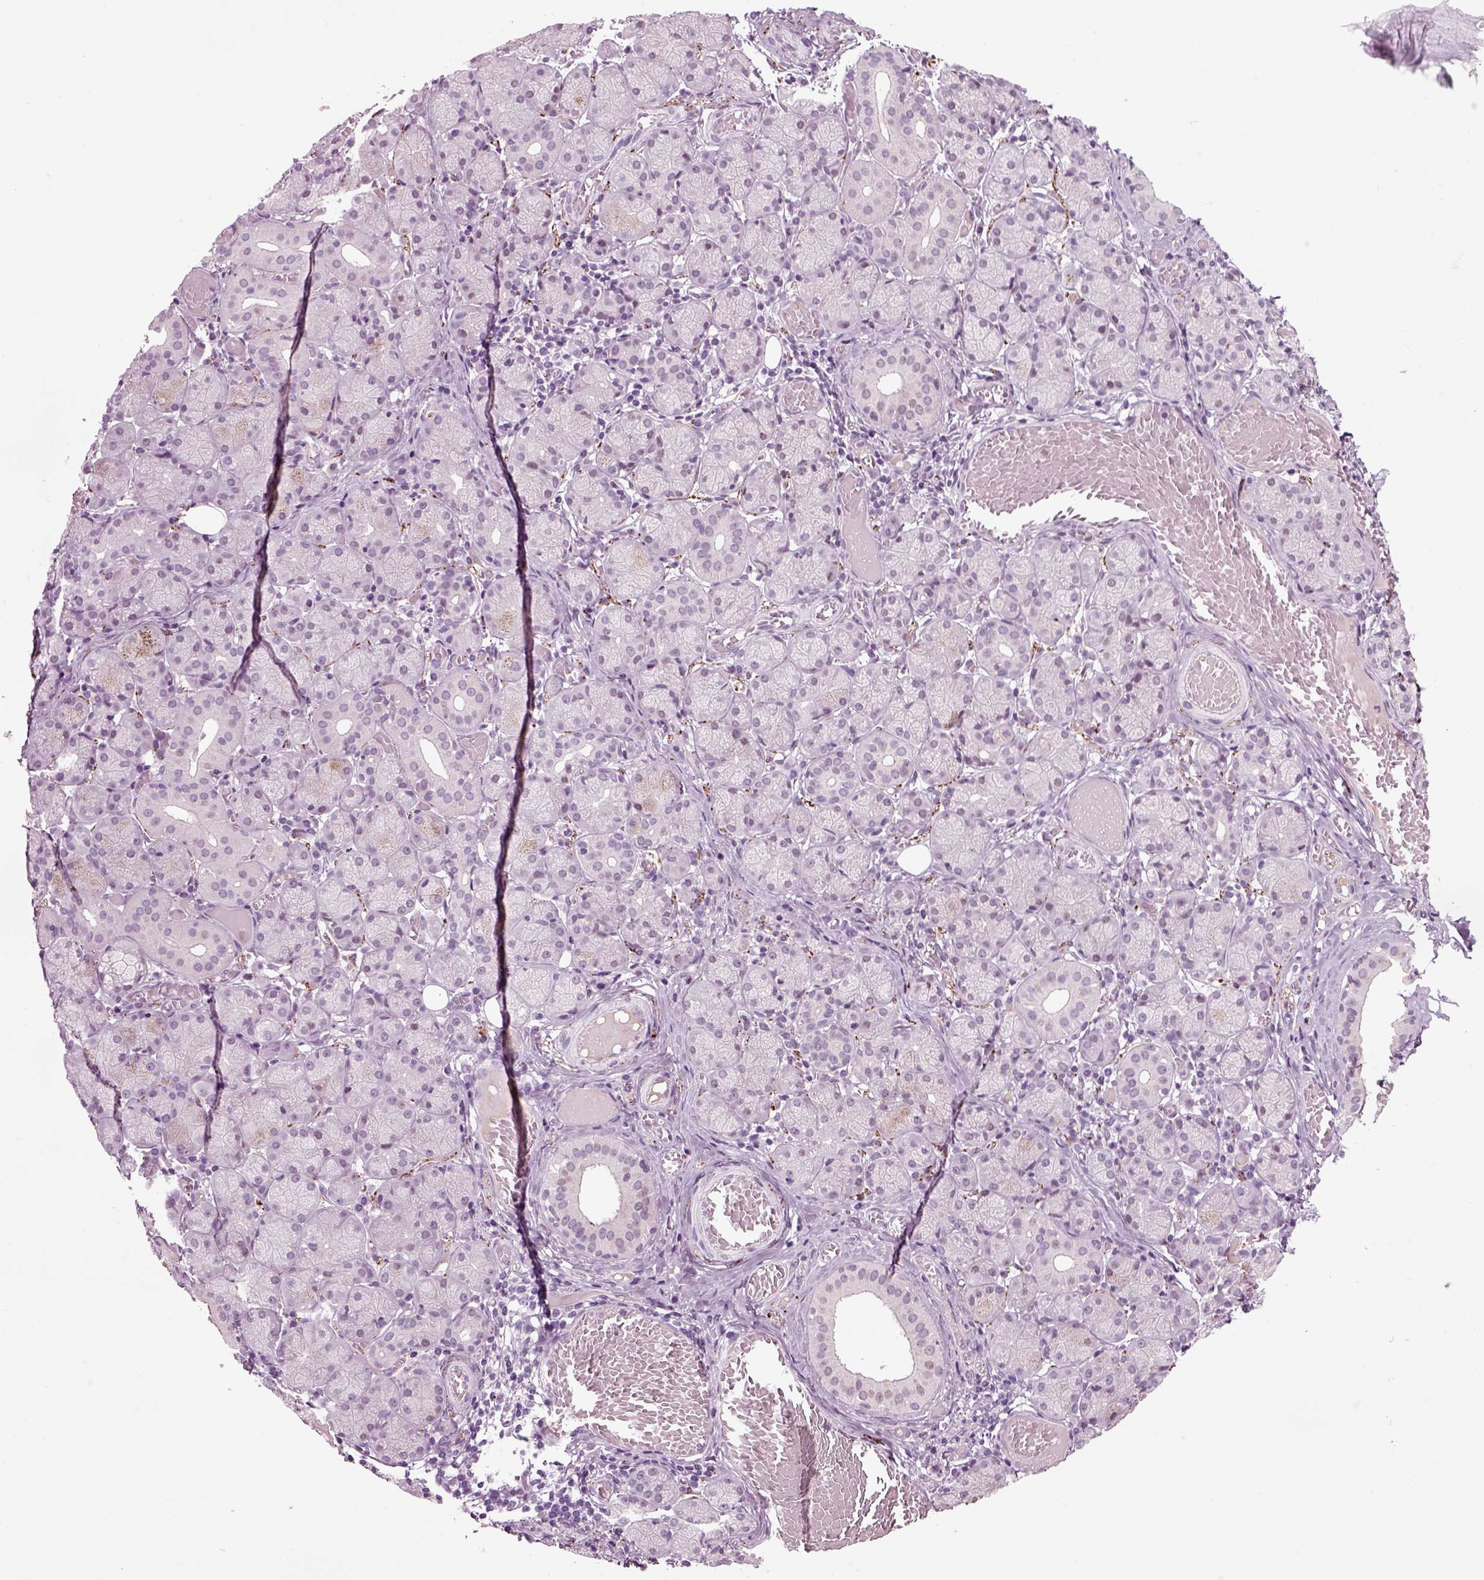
{"staining": {"intensity": "weak", "quantity": "<25%", "location": "cytoplasmic/membranous"}, "tissue": "salivary gland", "cell_type": "Glandular cells", "image_type": "normal", "snomed": [{"axis": "morphology", "description": "Normal tissue, NOS"}, {"axis": "topography", "description": "Salivary gland"}, {"axis": "topography", "description": "Peripheral nerve tissue"}], "caption": "A micrograph of human salivary gland is negative for staining in glandular cells. The staining was performed using DAB (3,3'-diaminobenzidine) to visualize the protein expression in brown, while the nuclei were stained in blue with hematoxylin (Magnification: 20x).", "gene": "CHGB", "patient": {"sex": "female", "age": 24}}